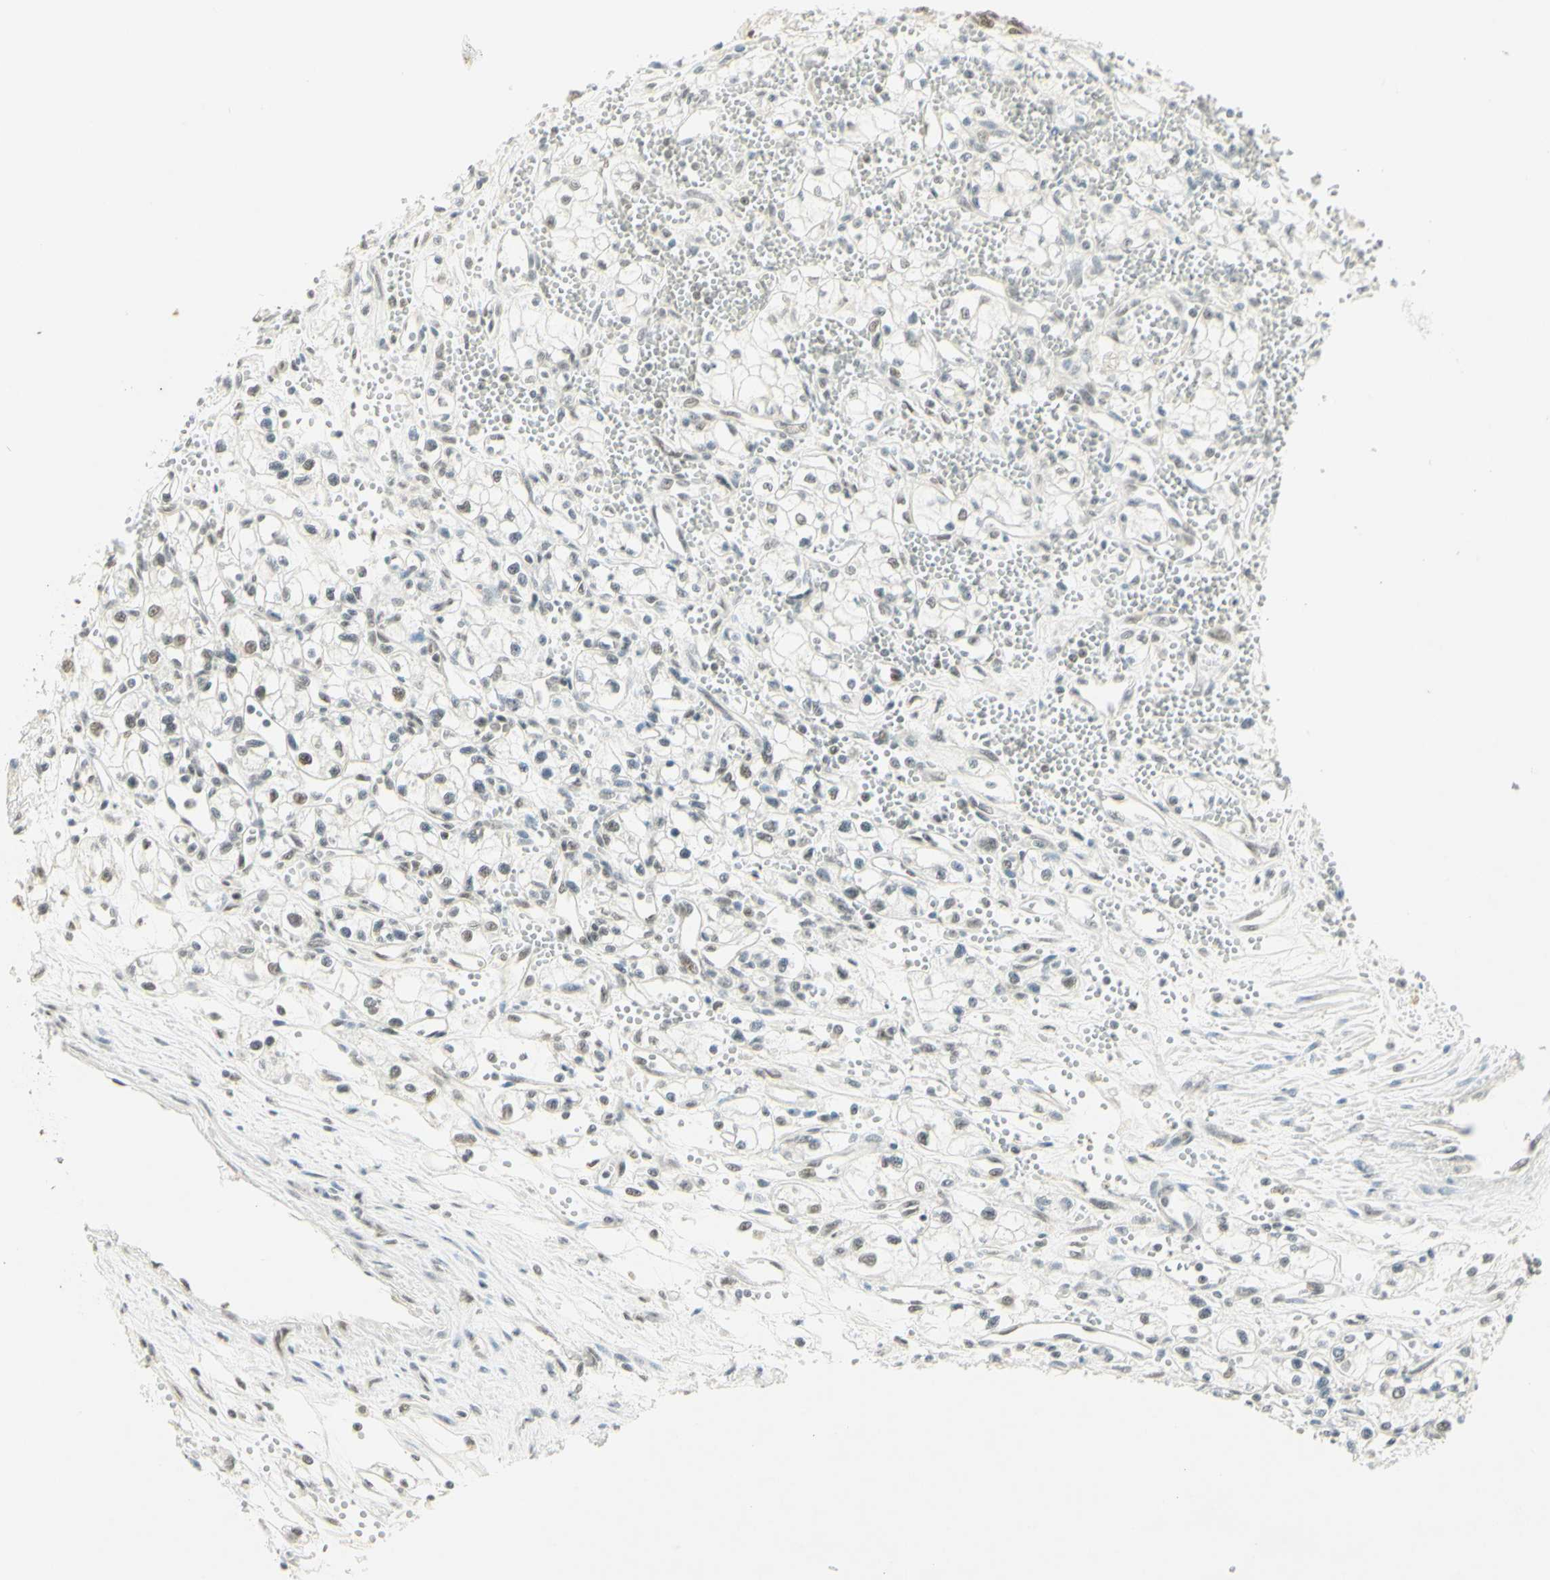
{"staining": {"intensity": "weak", "quantity": ">75%", "location": "nuclear"}, "tissue": "renal cancer", "cell_type": "Tumor cells", "image_type": "cancer", "snomed": [{"axis": "morphology", "description": "Normal tissue, NOS"}, {"axis": "morphology", "description": "Adenocarcinoma, NOS"}, {"axis": "topography", "description": "Kidney"}], "caption": "A histopathology image of human renal adenocarcinoma stained for a protein demonstrates weak nuclear brown staining in tumor cells.", "gene": "PMS2", "patient": {"sex": "male", "age": 59}}